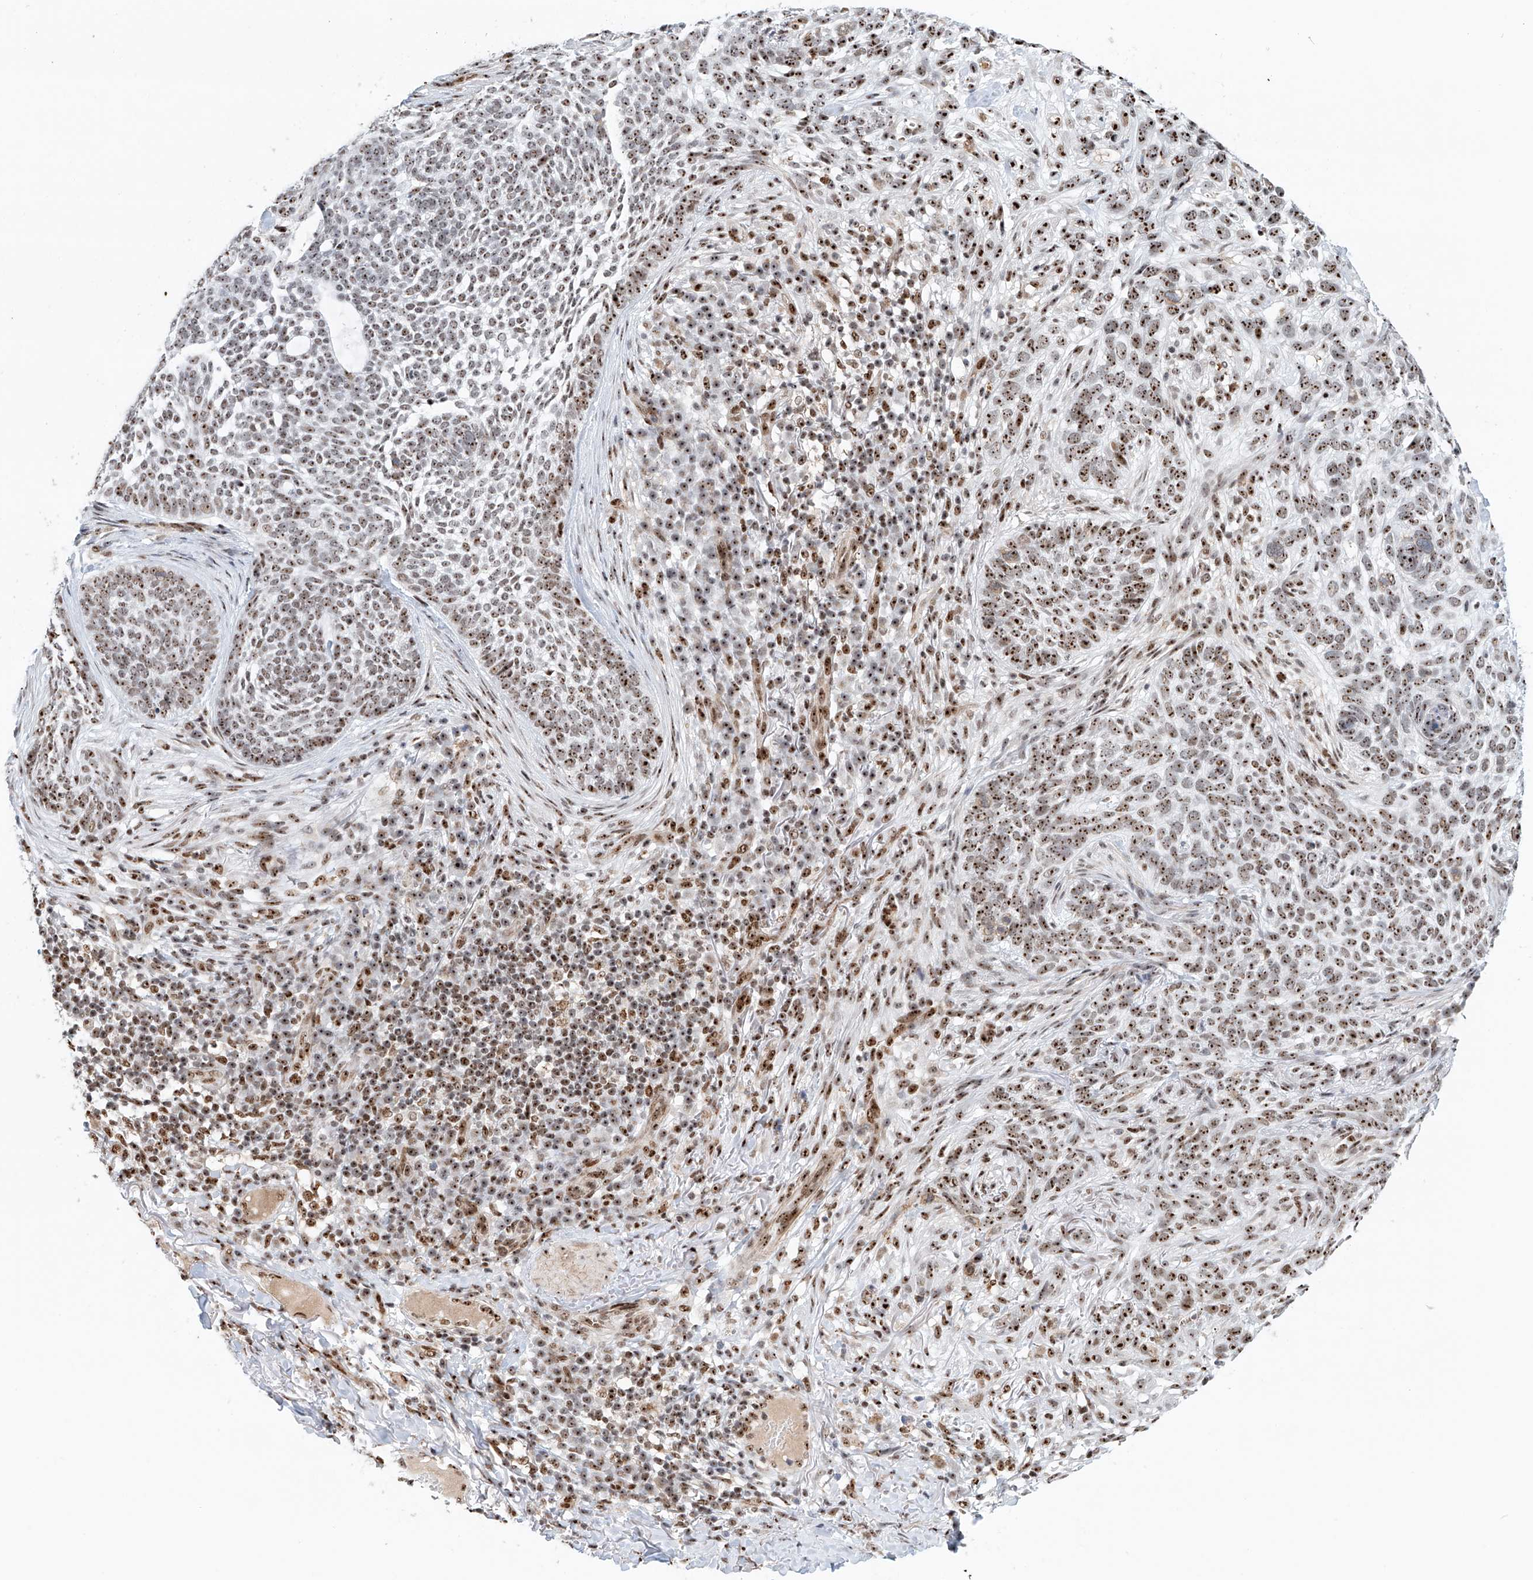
{"staining": {"intensity": "moderate", "quantity": ">75%", "location": "nuclear"}, "tissue": "skin cancer", "cell_type": "Tumor cells", "image_type": "cancer", "snomed": [{"axis": "morphology", "description": "Basal cell carcinoma"}, {"axis": "topography", "description": "Skin"}], "caption": "Immunohistochemical staining of skin cancer shows moderate nuclear protein staining in approximately >75% of tumor cells.", "gene": "PRUNE2", "patient": {"sex": "female", "age": 64}}